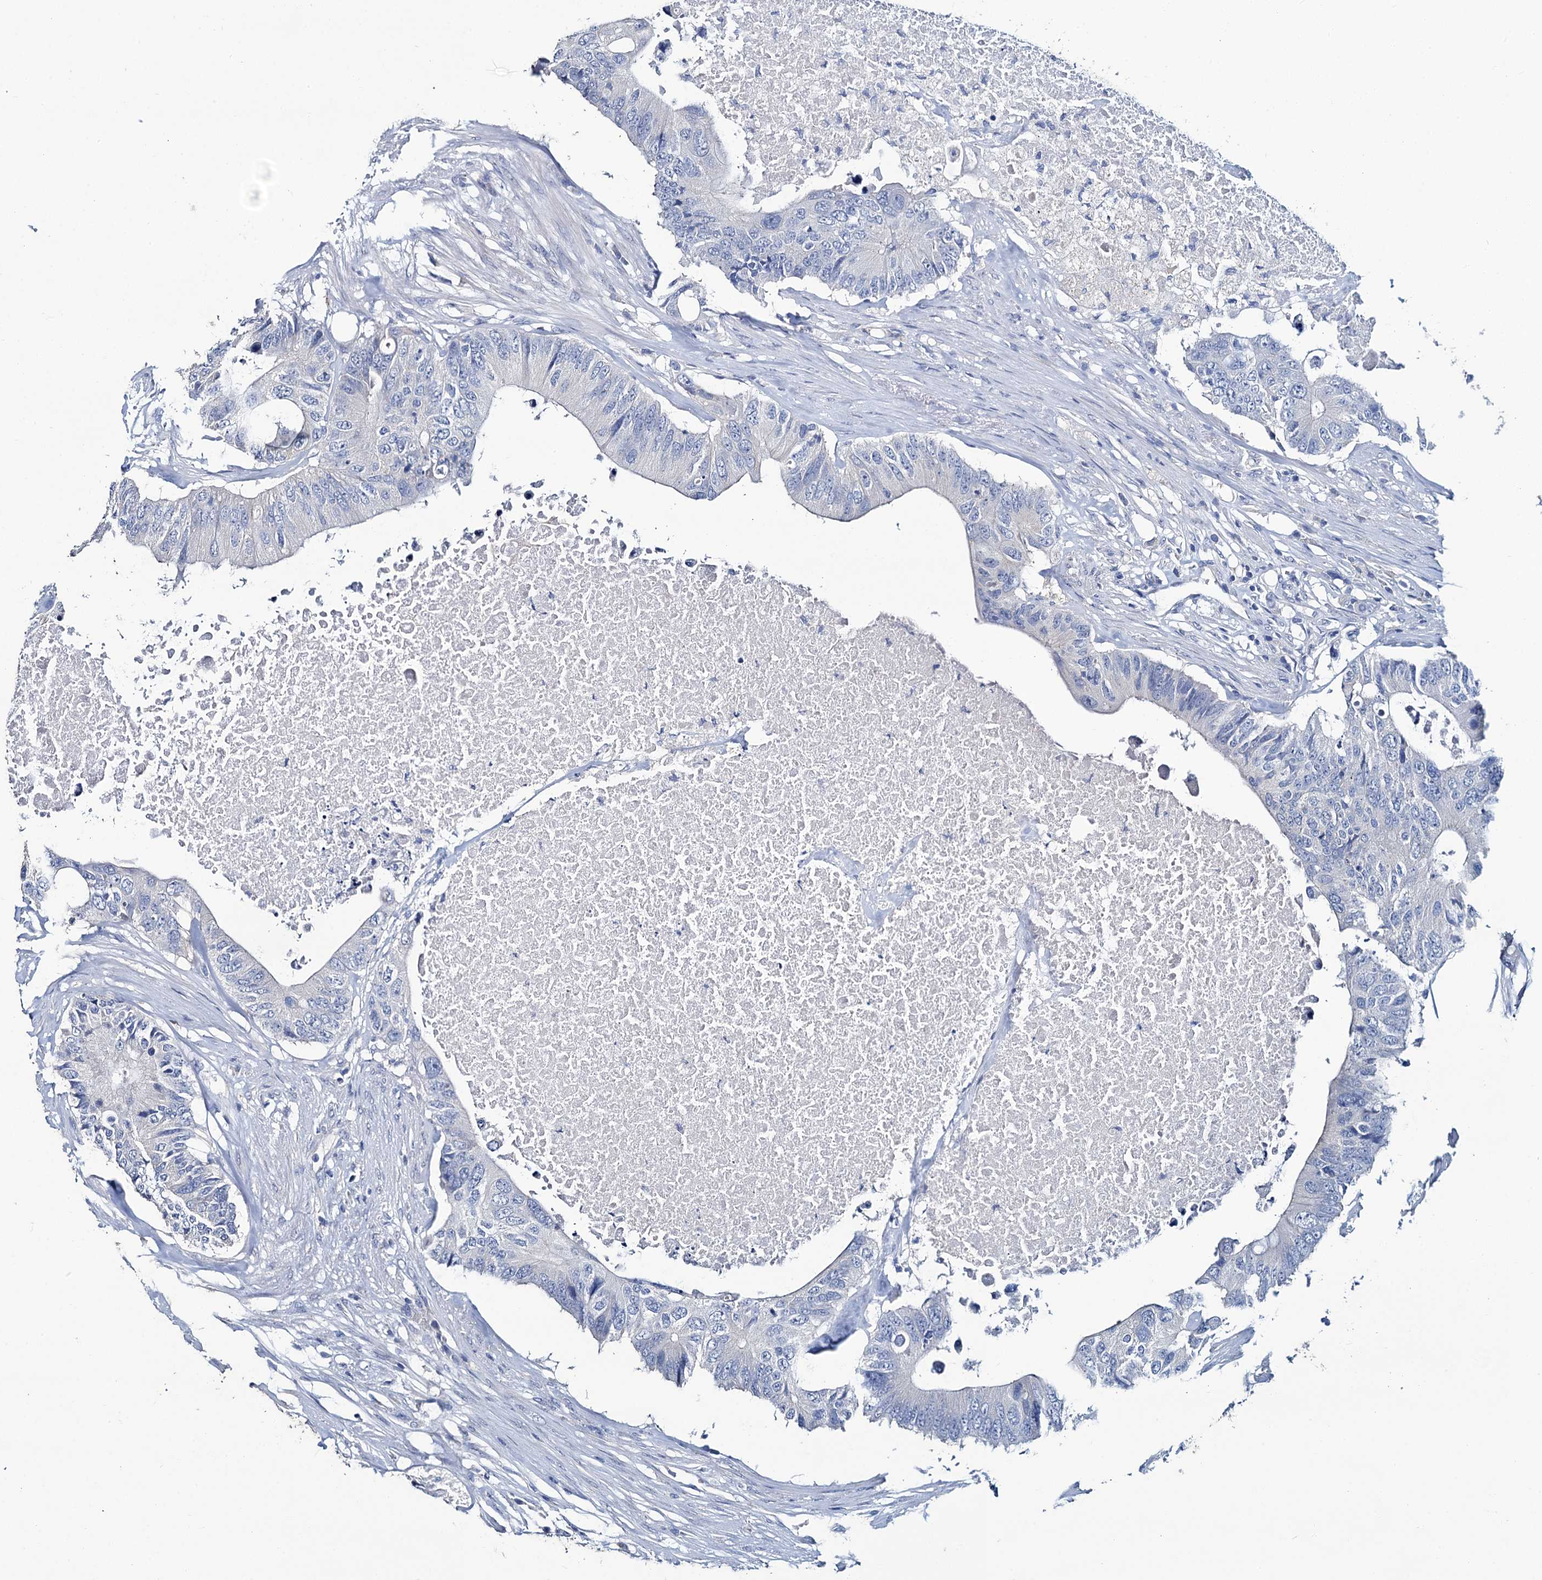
{"staining": {"intensity": "negative", "quantity": "none", "location": "none"}, "tissue": "colorectal cancer", "cell_type": "Tumor cells", "image_type": "cancer", "snomed": [{"axis": "morphology", "description": "Adenocarcinoma, NOS"}, {"axis": "topography", "description": "Colon"}], "caption": "Tumor cells are negative for protein expression in human adenocarcinoma (colorectal).", "gene": "SNCB", "patient": {"sex": "male", "age": 71}}